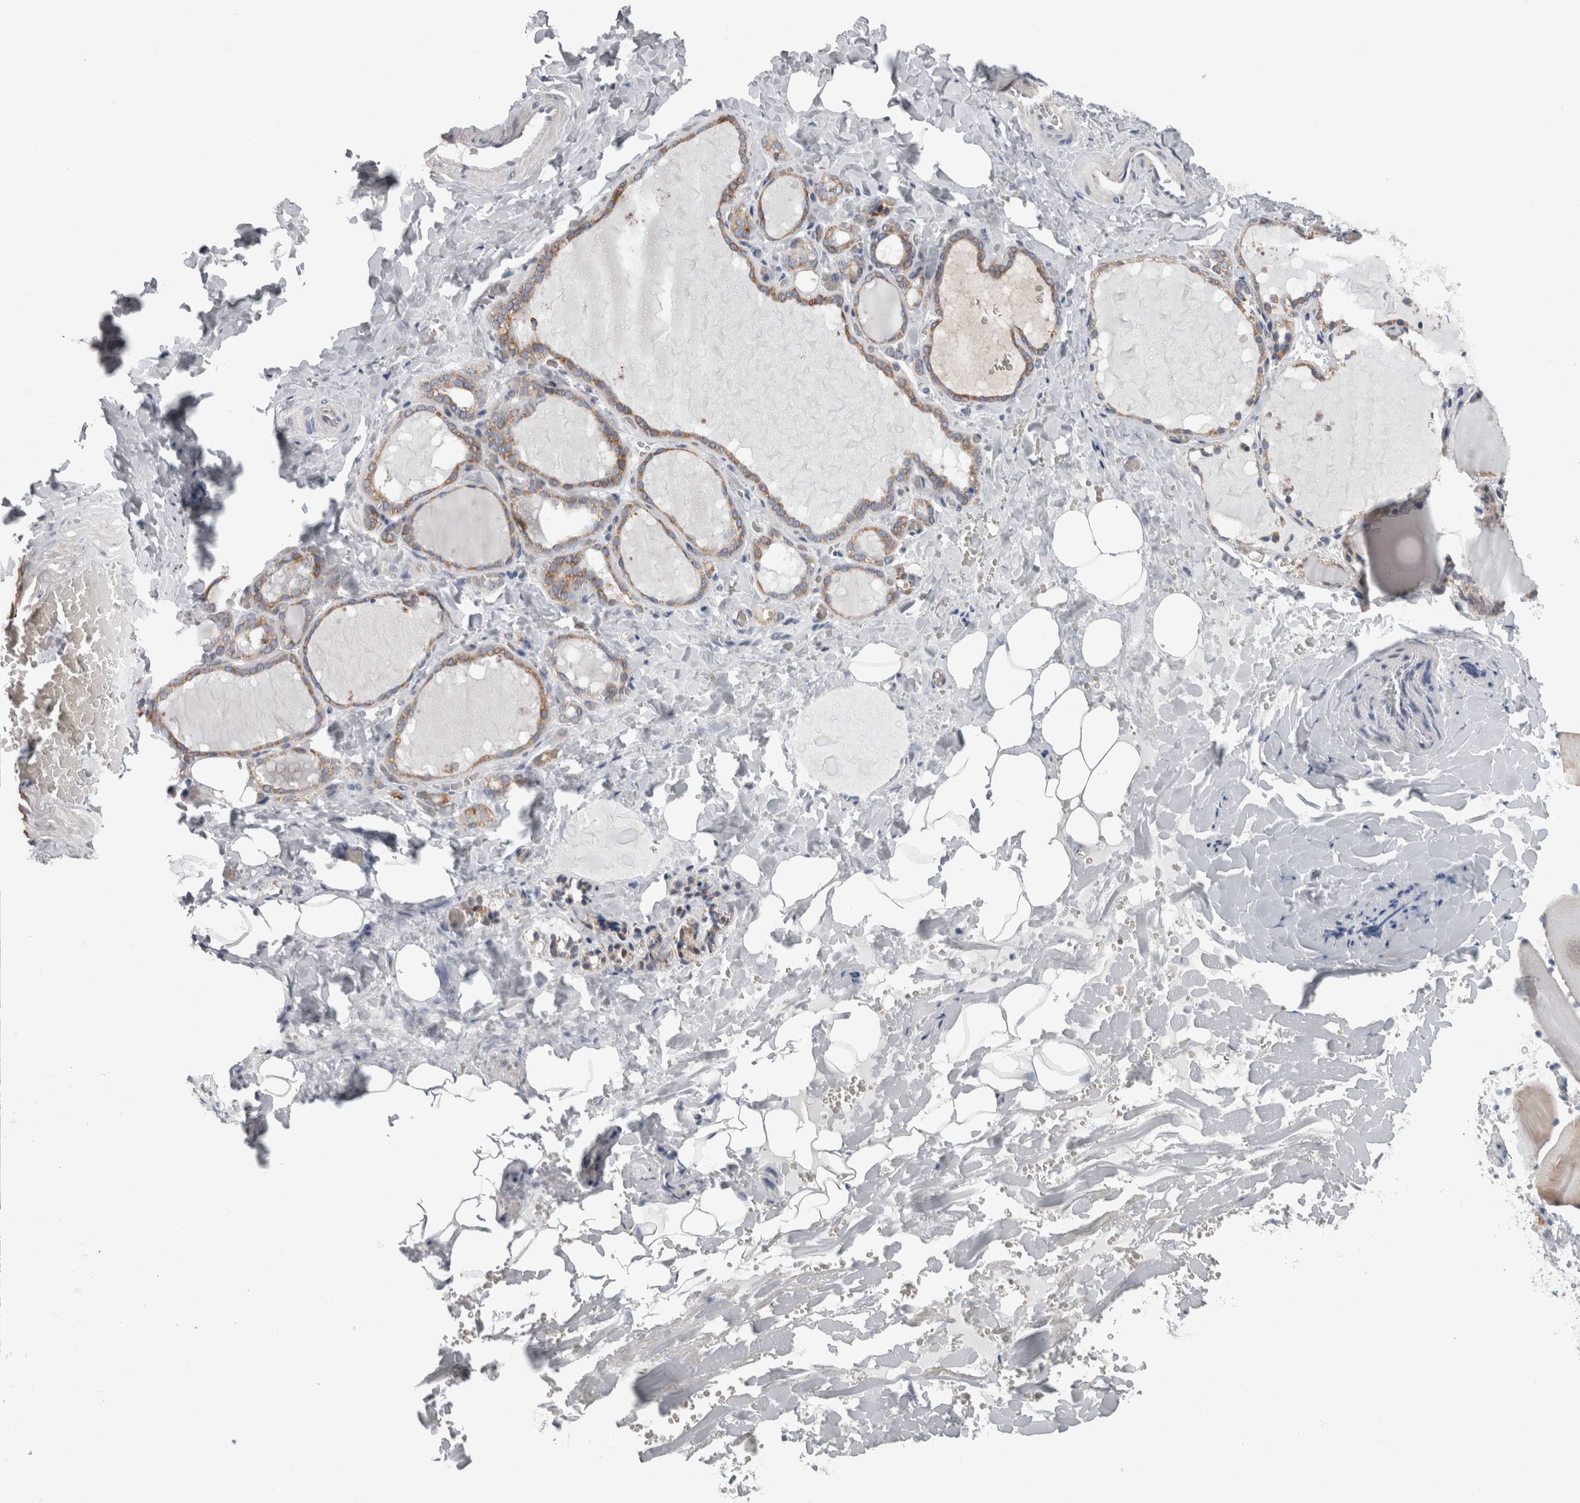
{"staining": {"intensity": "moderate", "quantity": ">75%", "location": "cytoplasmic/membranous"}, "tissue": "thyroid gland", "cell_type": "Glandular cells", "image_type": "normal", "snomed": [{"axis": "morphology", "description": "Normal tissue, NOS"}, {"axis": "topography", "description": "Thyroid gland"}], "caption": "Thyroid gland stained for a protein demonstrates moderate cytoplasmic/membranous positivity in glandular cells. Using DAB (brown) and hematoxylin (blue) stains, captured at high magnification using brightfield microscopy.", "gene": "GDAP1", "patient": {"sex": "female", "age": 22}}